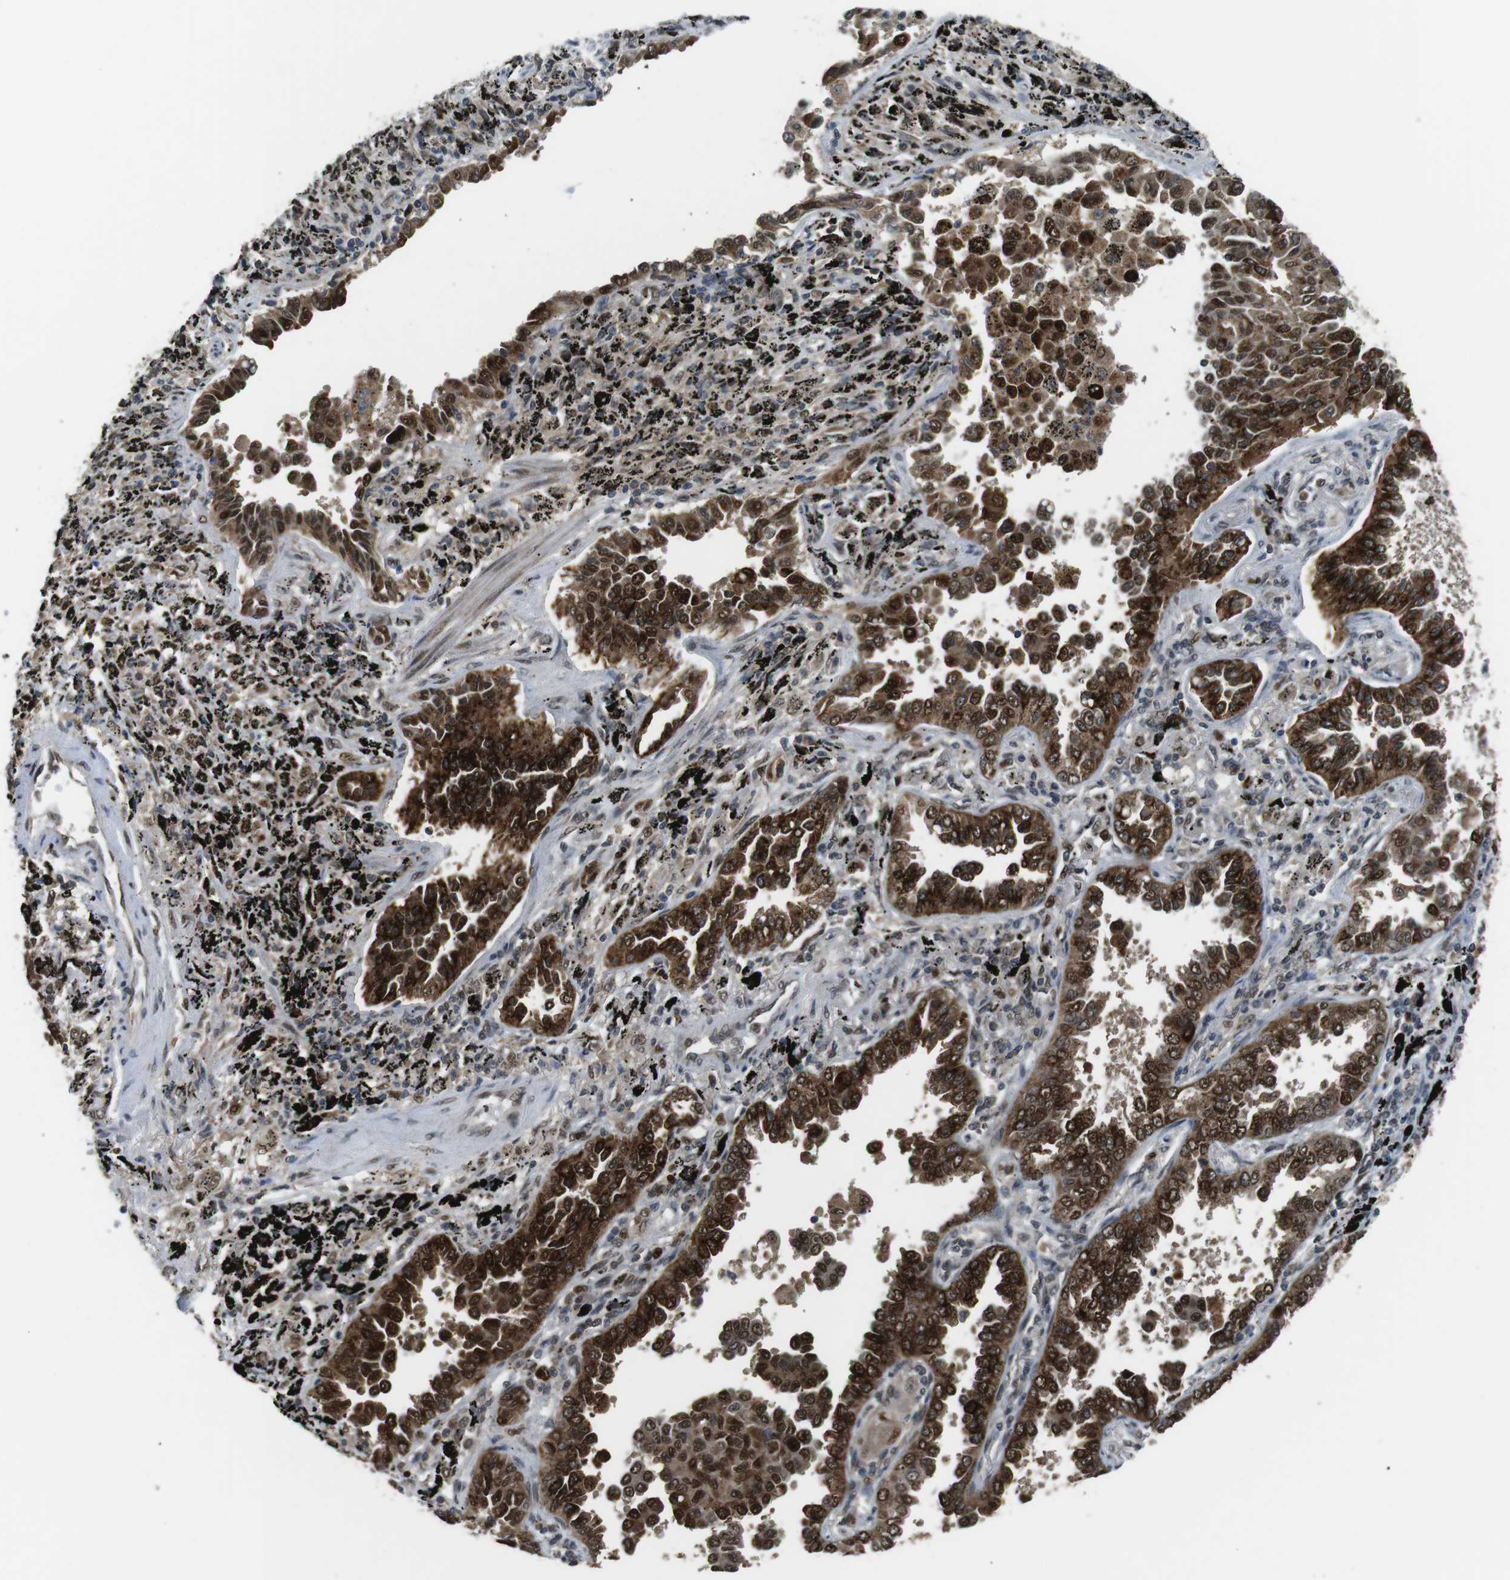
{"staining": {"intensity": "strong", "quantity": ">75%", "location": "cytoplasmic/membranous,nuclear"}, "tissue": "lung cancer", "cell_type": "Tumor cells", "image_type": "cancer", "snomed": [{"axis": "morphology", "description": "Normal tissue, NOS"}, {"axis": "morphology", "description": "Adenocarcinoma, NOS"}, {"axis": "topography", "description": "Lung"}], "caption": "IHC of human lung adenocarcinoma reveals high levels of strong cytoplasmic/membranous and nuclear expression in about >75% of tumor cells.", "gene": "ORAI3", "patient": {"sex": "male", "age": 59}}